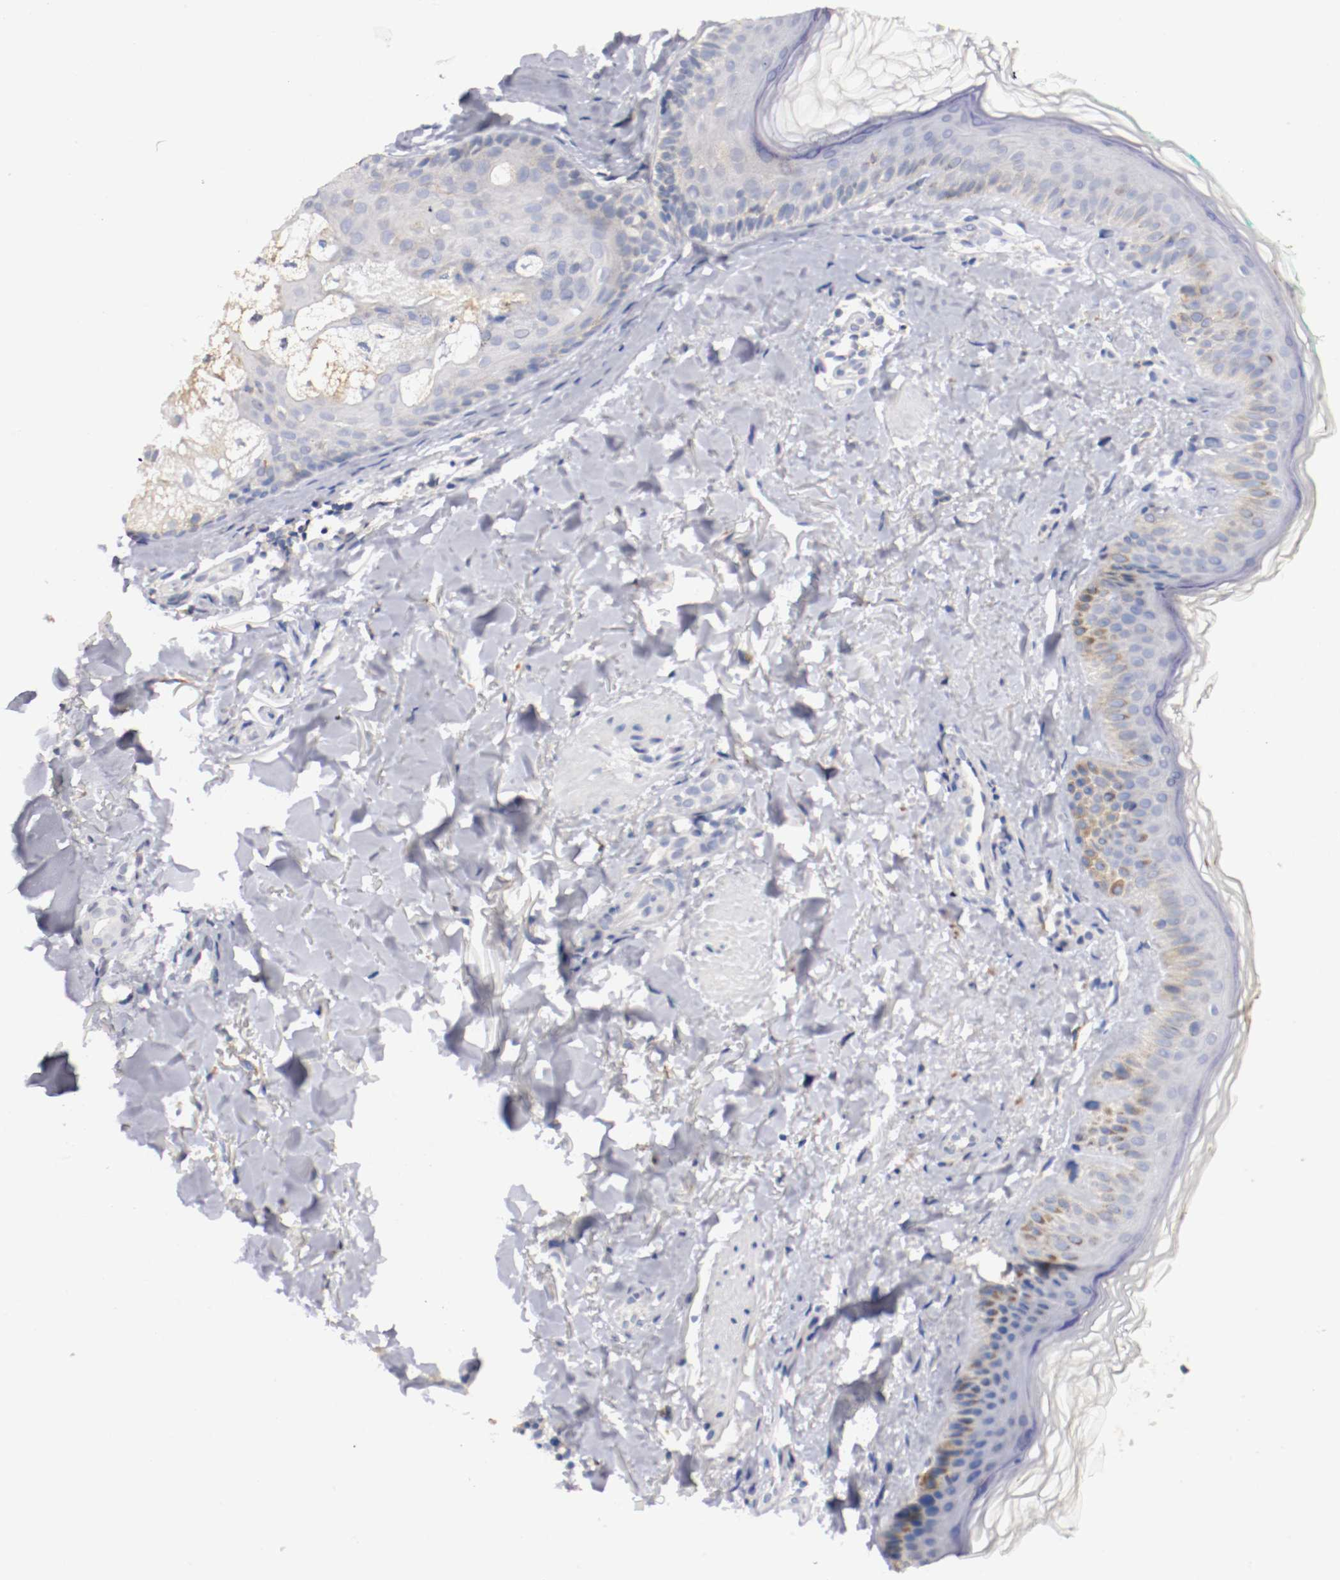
{"staining": {"intensity": "negative", "quantity": "none", "location": "none"}, "tissue": "skin", "cell_type": "Fibroblasts", "image_type": "normal", "snomed": [{"axis": "morphology", "description": "Normal tissue, NOS"}, {"axis": "topography", "description": "Skin"}], "caption": "Fibroblasts are negative for brown protein staining in benign skin. Nuclei are stained in blue.", "gene": "TRAF2", "patient": {"sex": "male", "age": 71}}